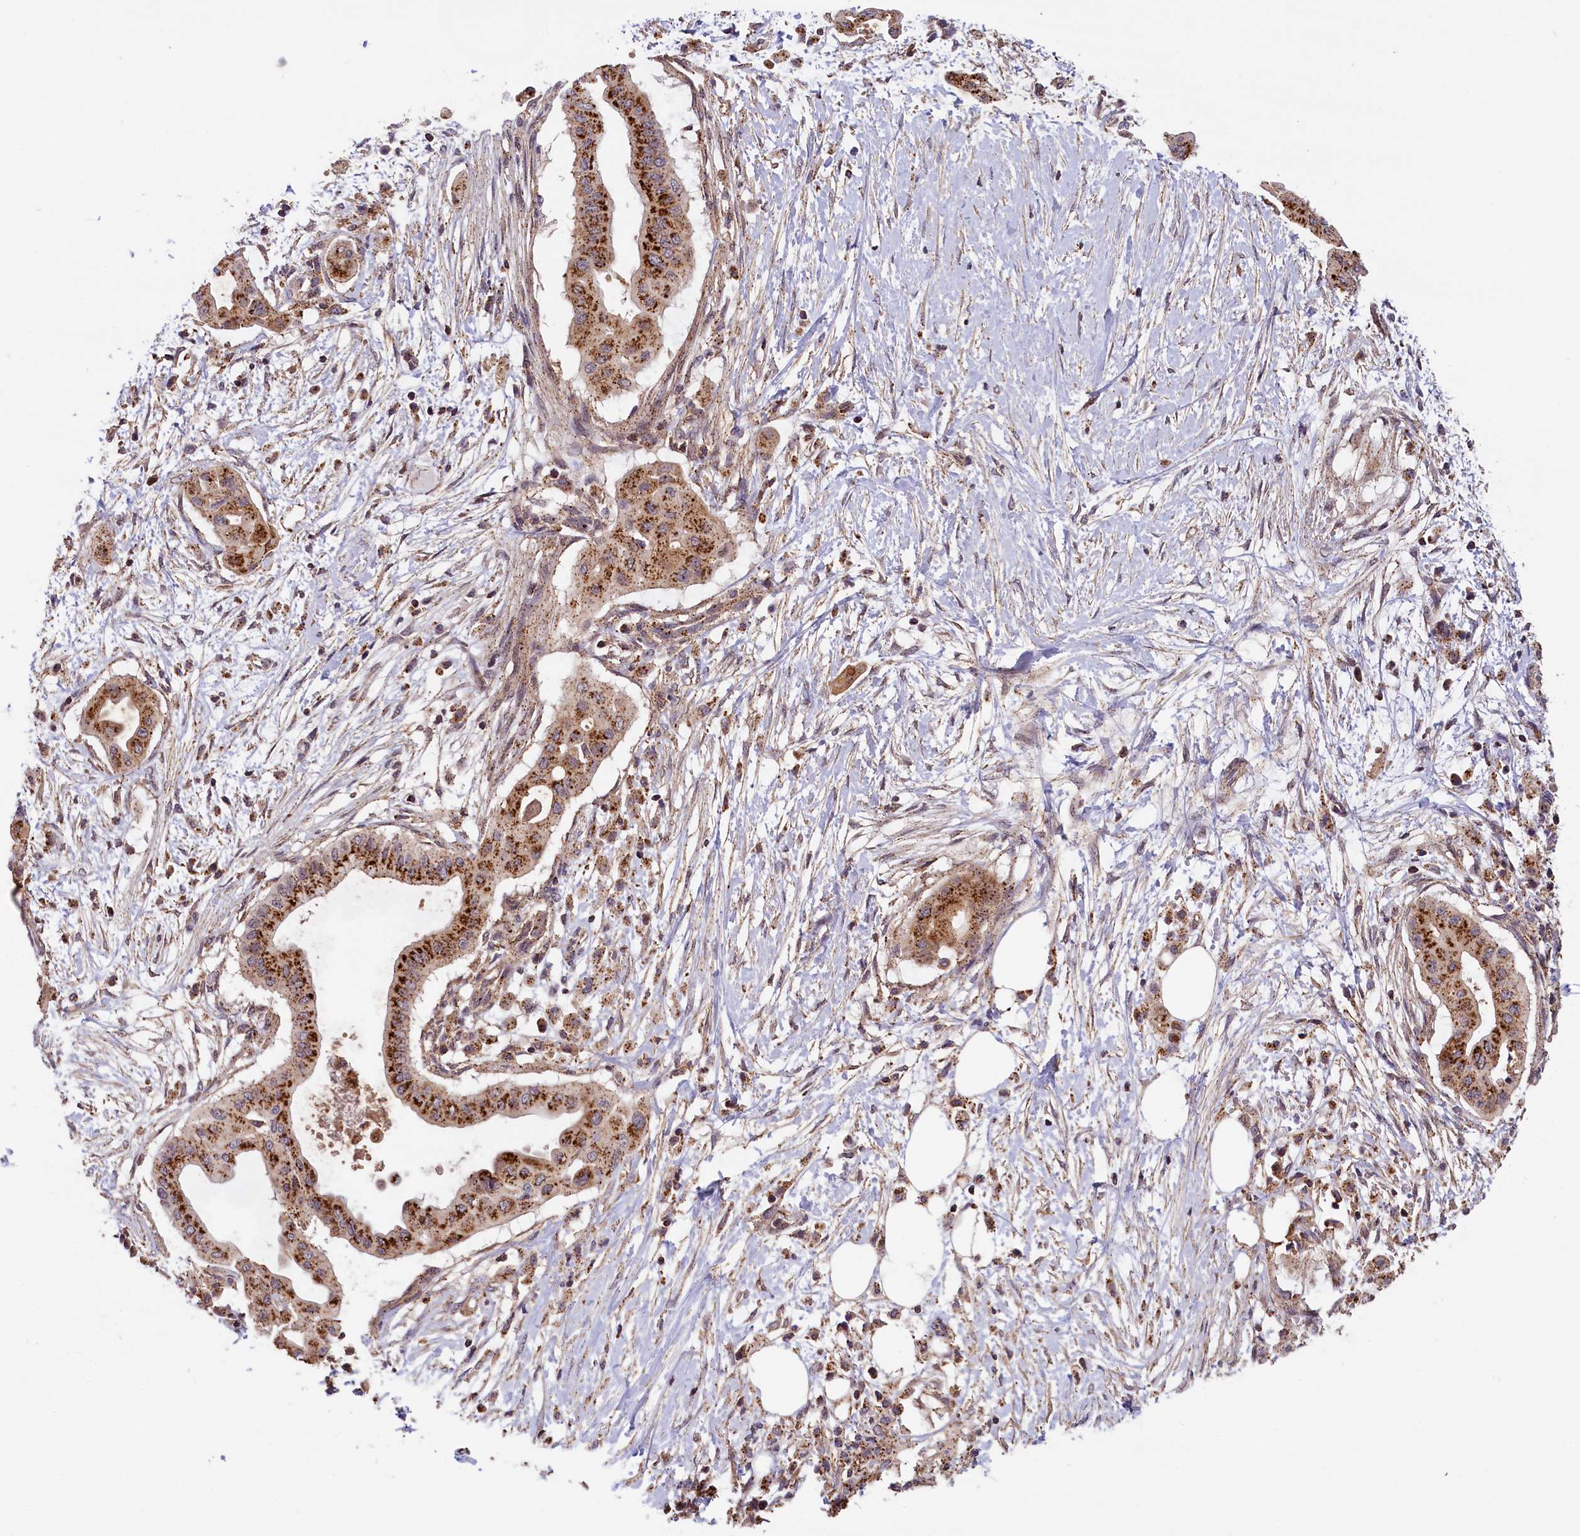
{"staining": {"intensity": "strong", "quantity": ">75%", "location": "cytoplasmic/membranous"}, "tissue": "pancreatic cancer", "cell_type": "Tumor cells", "image_type": "cancer", "snomed": [{"axis": "morphology", "description": "Adenocarcinoma, NOS"}, {"axis": "topography", "description": "Pancreas"}], "caption": "A brown stain labels strong cytoplasmic/membranous staining of a protein in human pancreatic cancer tumor cells.", "gene": "IST1", "patient": {"sex": "male", "age": 68}}